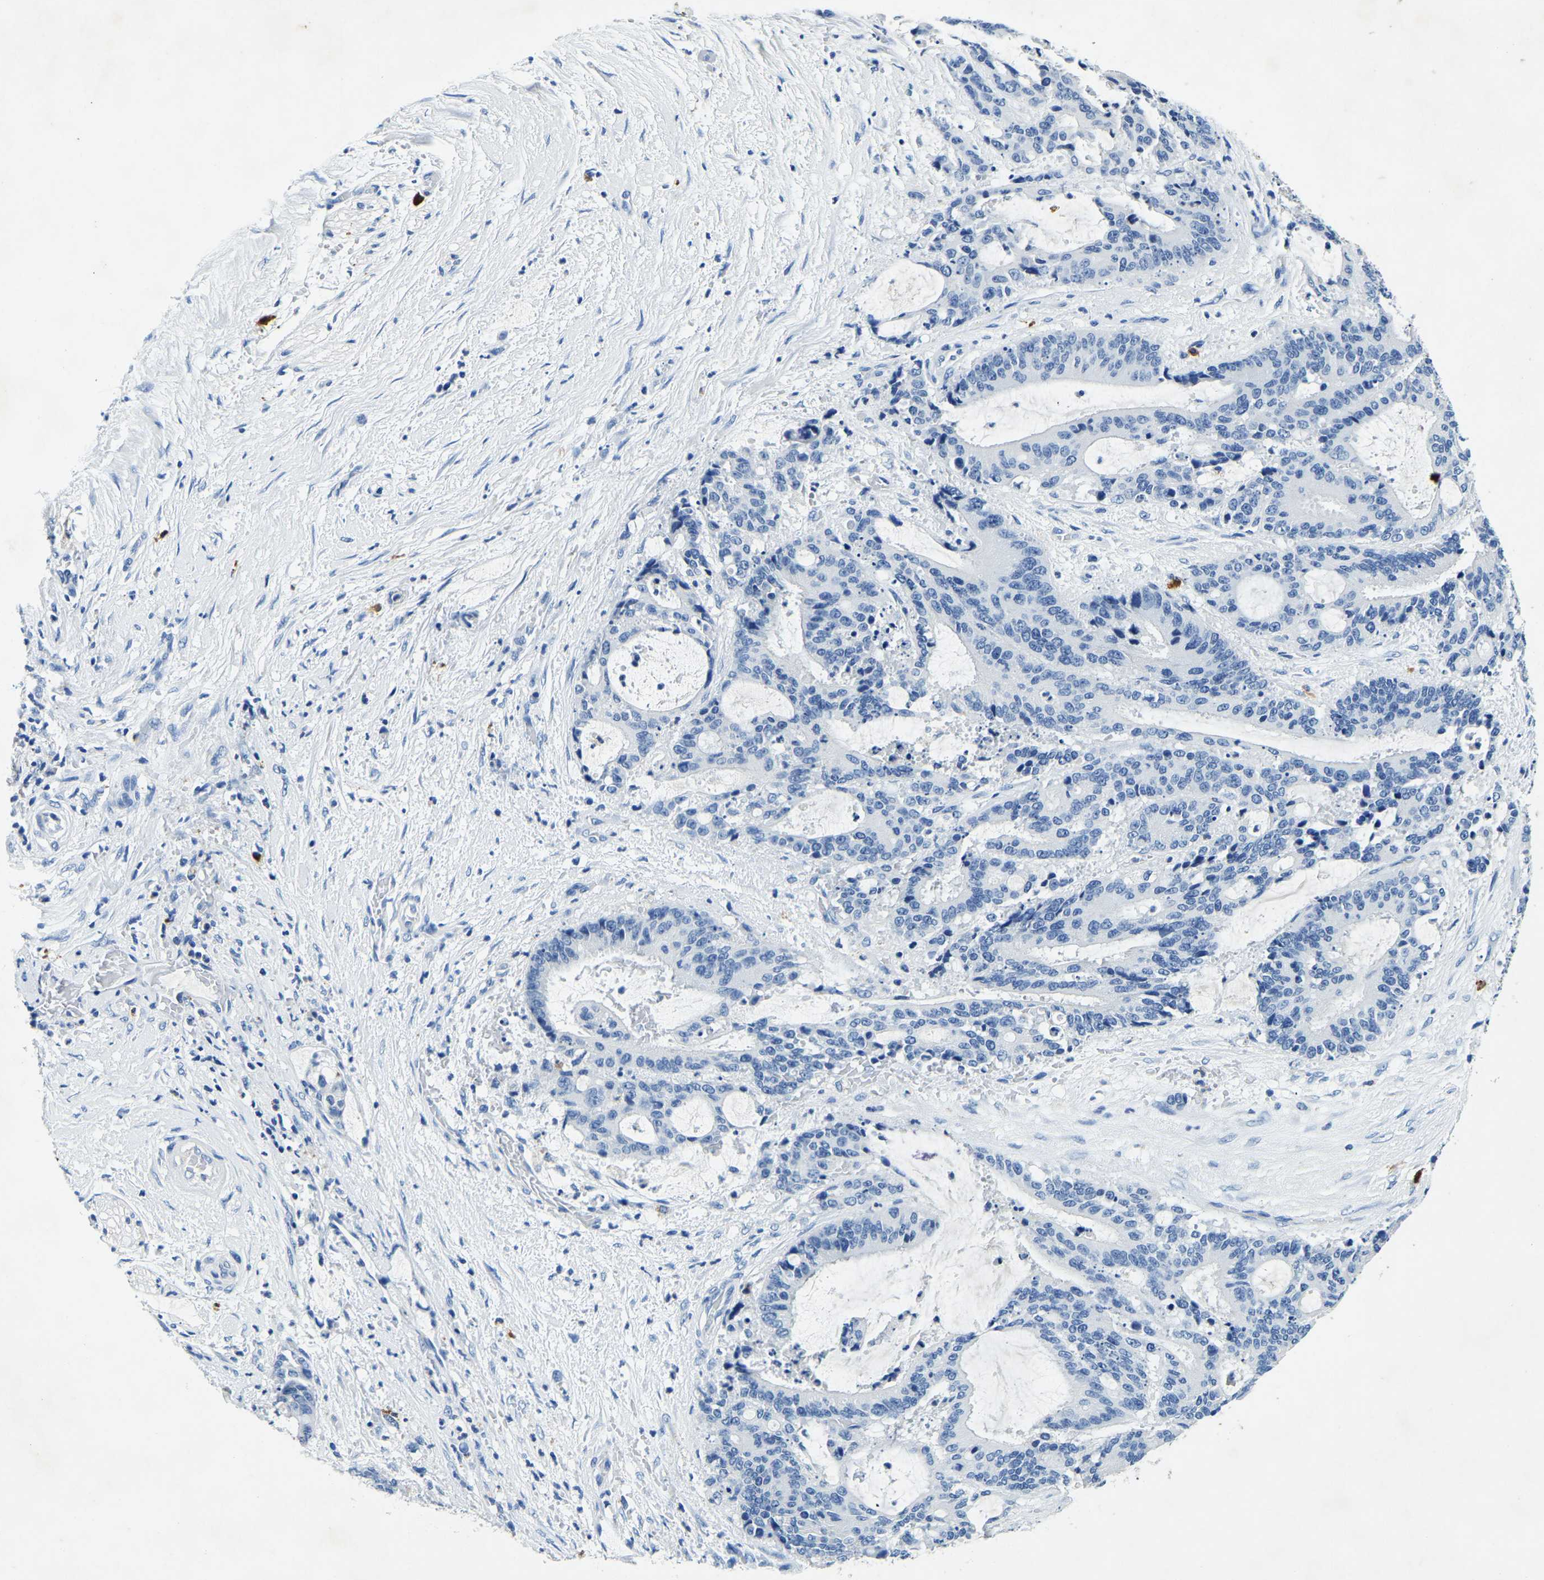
{"staining": {"intensity": "negative", "quantity": "none", "location": "none"}, "tissue": "liver cancer", "cell_type": "Tumor cells", "image_type": "cancer", "snomed": [{"axis": "morphology", "description": "Normal tissue, NOS"}, {"axis": "morphology", "description": "Cholangiocarcinoma"}, {"axis": "topography", "description": "Liver"}, {"axis": "topography", "description": "Peripheral nerve tissue"}], "caption": "Tumor cells show no significant staining in liver cholangiocarcinoma. The staining is performed using DAB (3,3'-diaminobenzidine) brown chromogen with nuclei counter-stained in using hematoxylin.", "gene": "UBN2", "patient": {"sex": "female", "age": 73}}